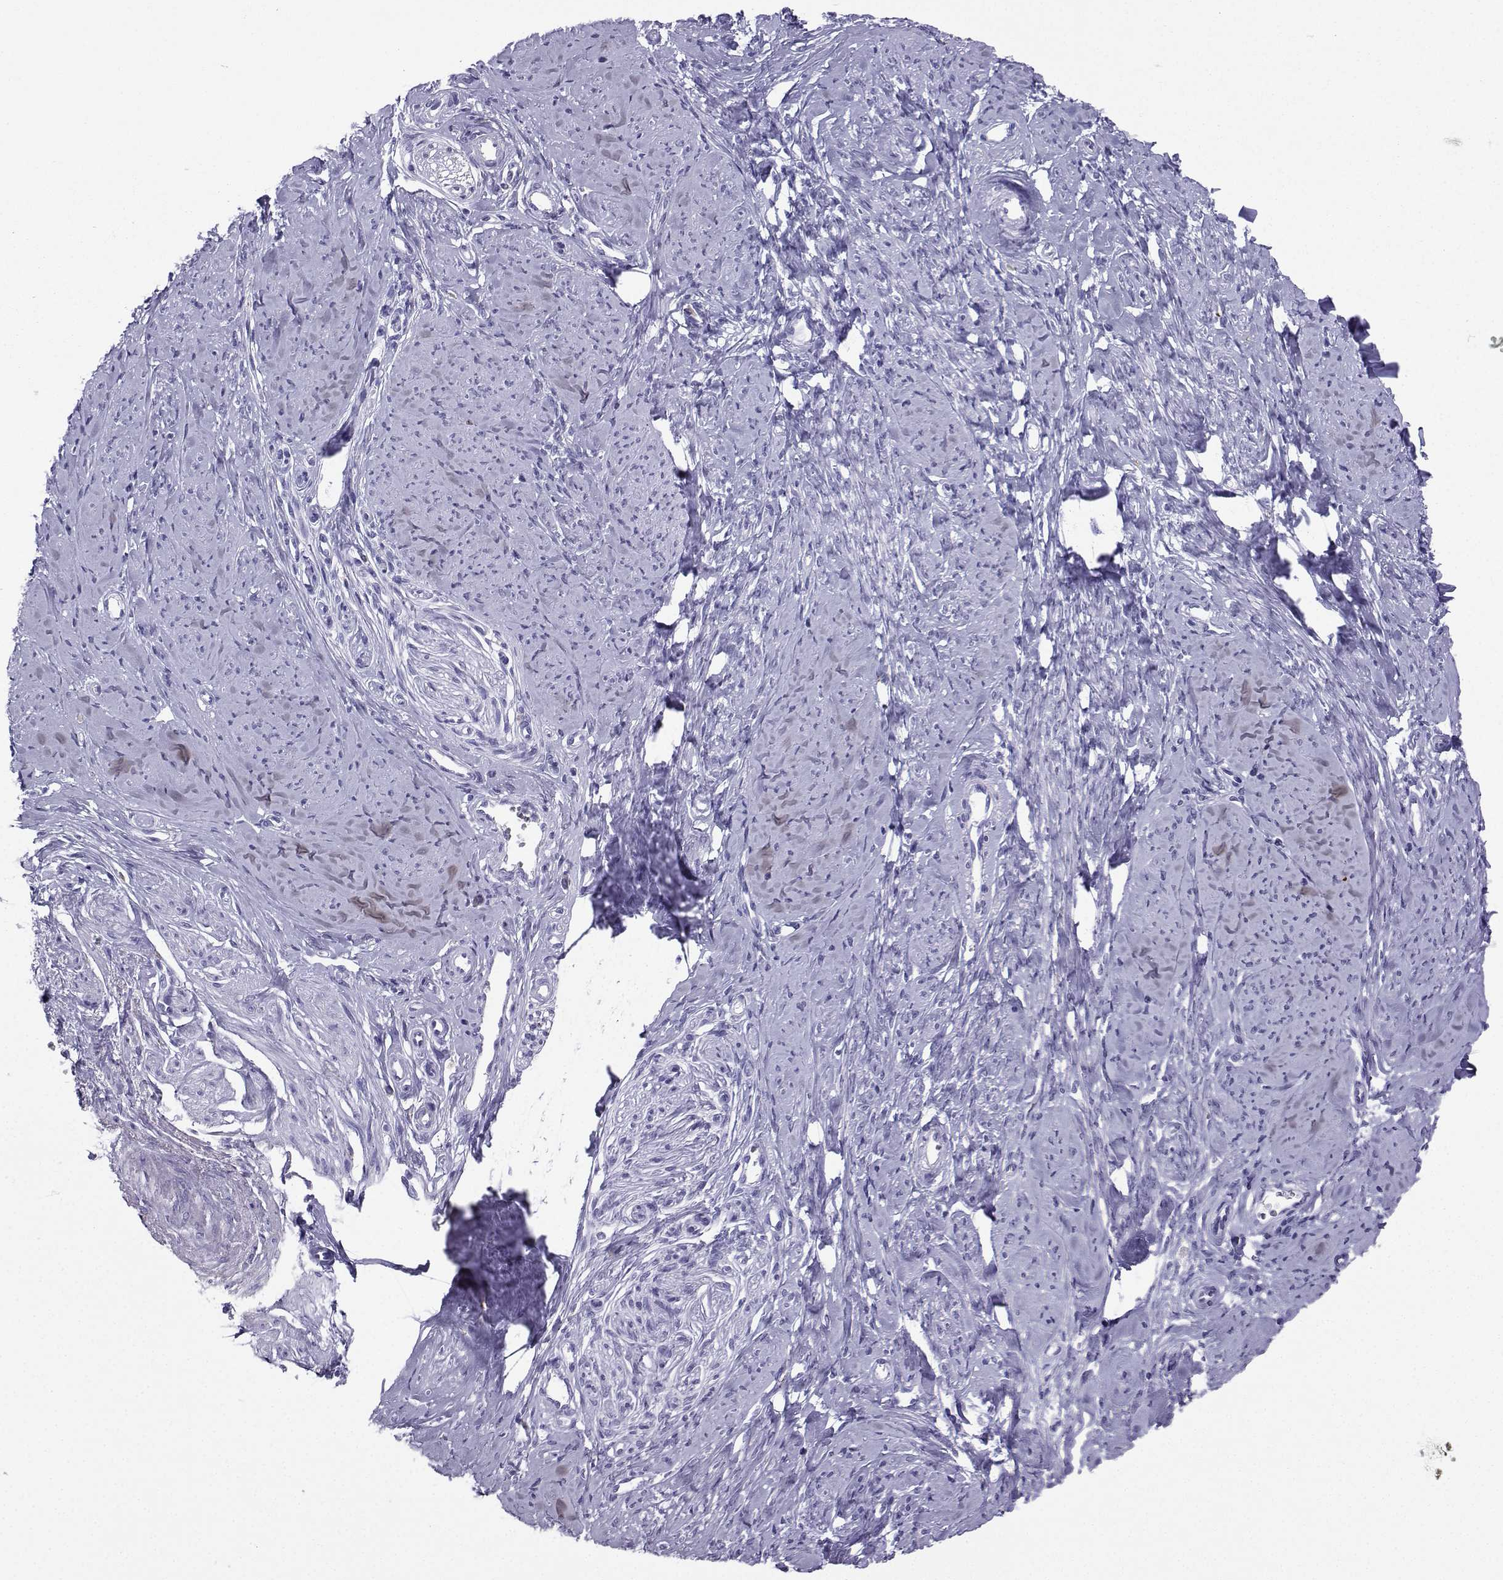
{"staining": {"intensity": "negative", "quantity": "none", "location": "none"}, "tissue": "smooth muscle", "cell_type": "Smooth muscle cells", "image_type": "normal", "snomed": [{"axis": "morphology", "description": "Normal tissue, NOS"}, {"axis": "topography", "description": "Smooth muscle"}], "caption": "This is an immunohistochemistry micrograph of unremarkable human smooth muscle. There is no positivity in smooth muscle cells.", "gene": "SLC18A2", "patient": {"sex": "female", "age": 48}}